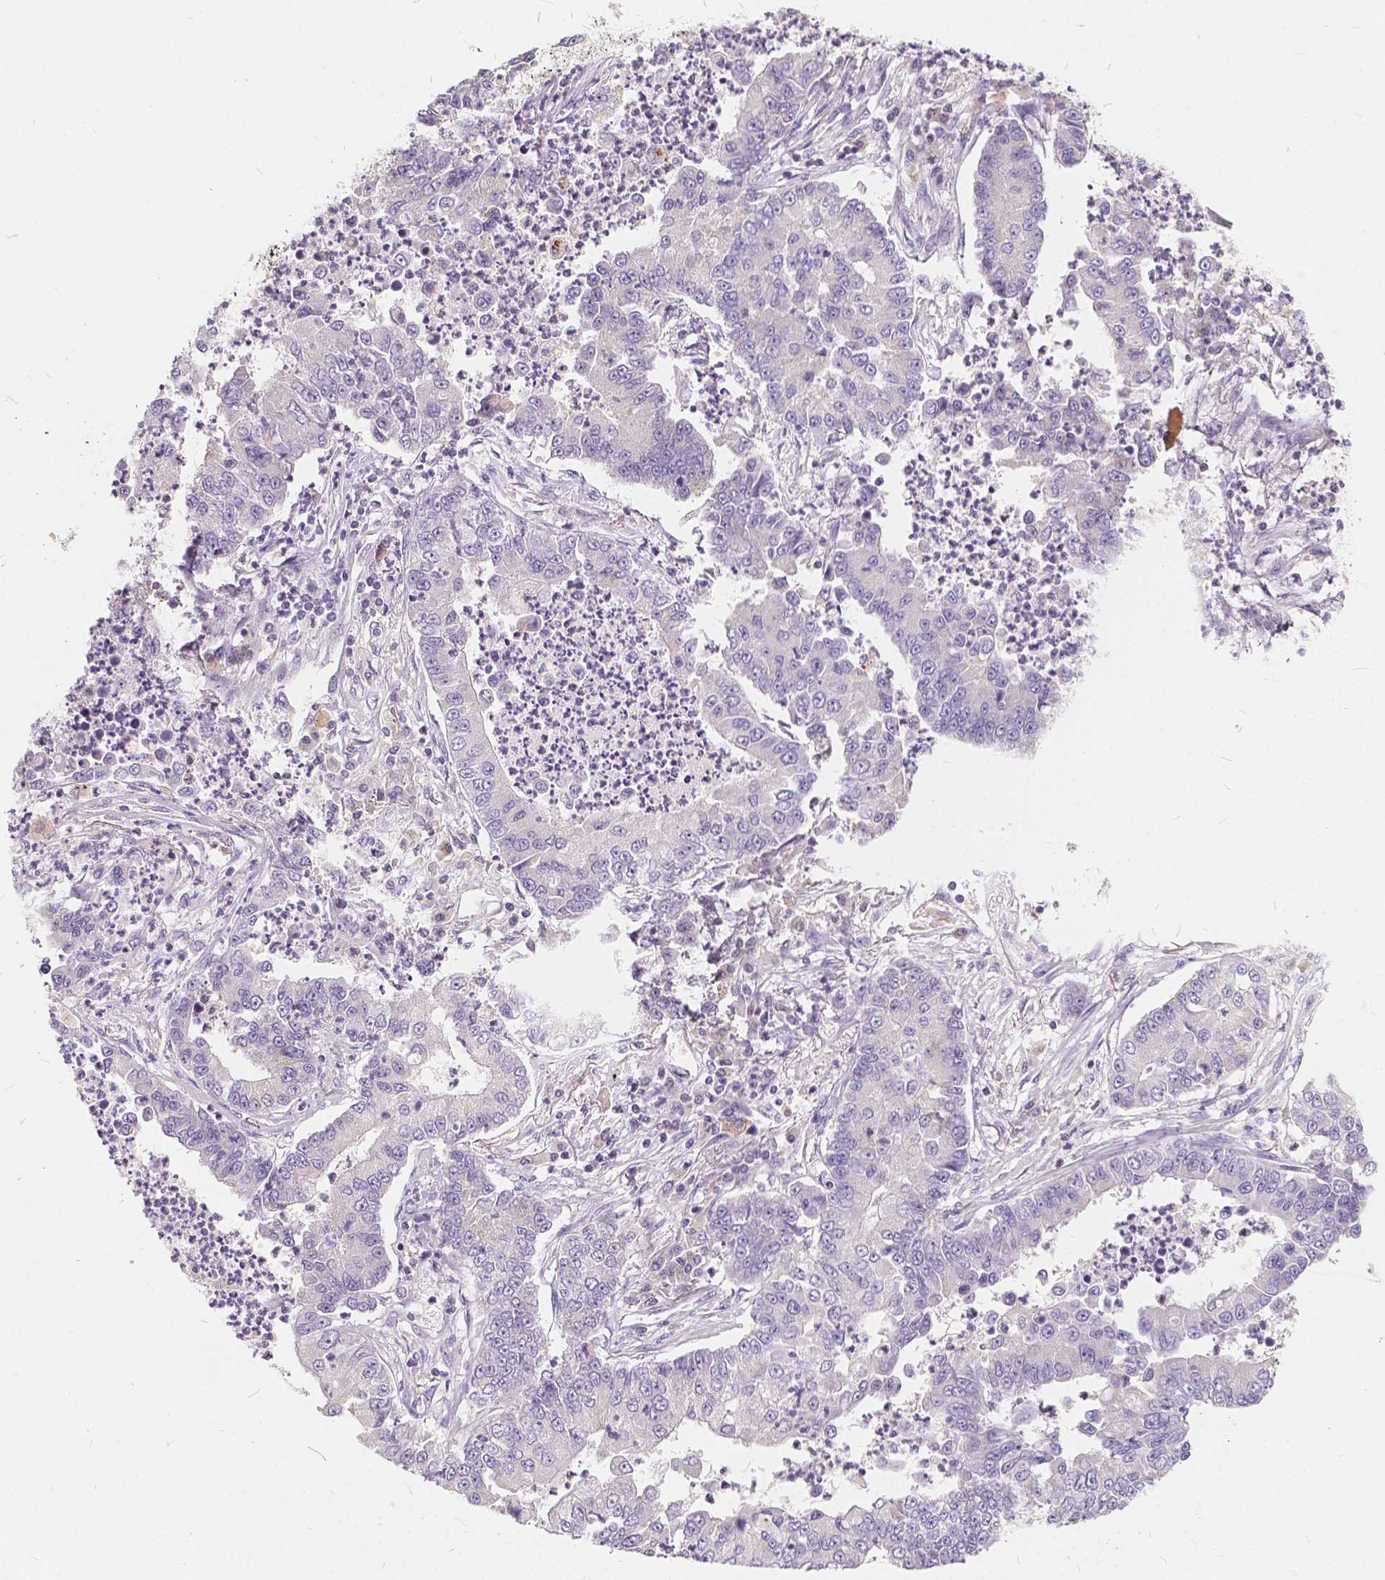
{"staining": {"intensity": "negative", "quantity": "none", "location": "none"}, "tissue": "lung cancer", "cell_type": "Tumor cells", "image_type": "cancer", "snomed": [{"axis": "morphology", "description": "Adenocarcinoma, NOS"}, {"axis": "topography", "description": "Lung"}], "caption": "DAB (3,3'-diaminobenzidine) immunohistochemical staining of adenocarcinoma (lung) demonstrates no significant expression in tumor cells.", "gene": "KIAA0513", "patient": {"sex": "female", "age": 57}}